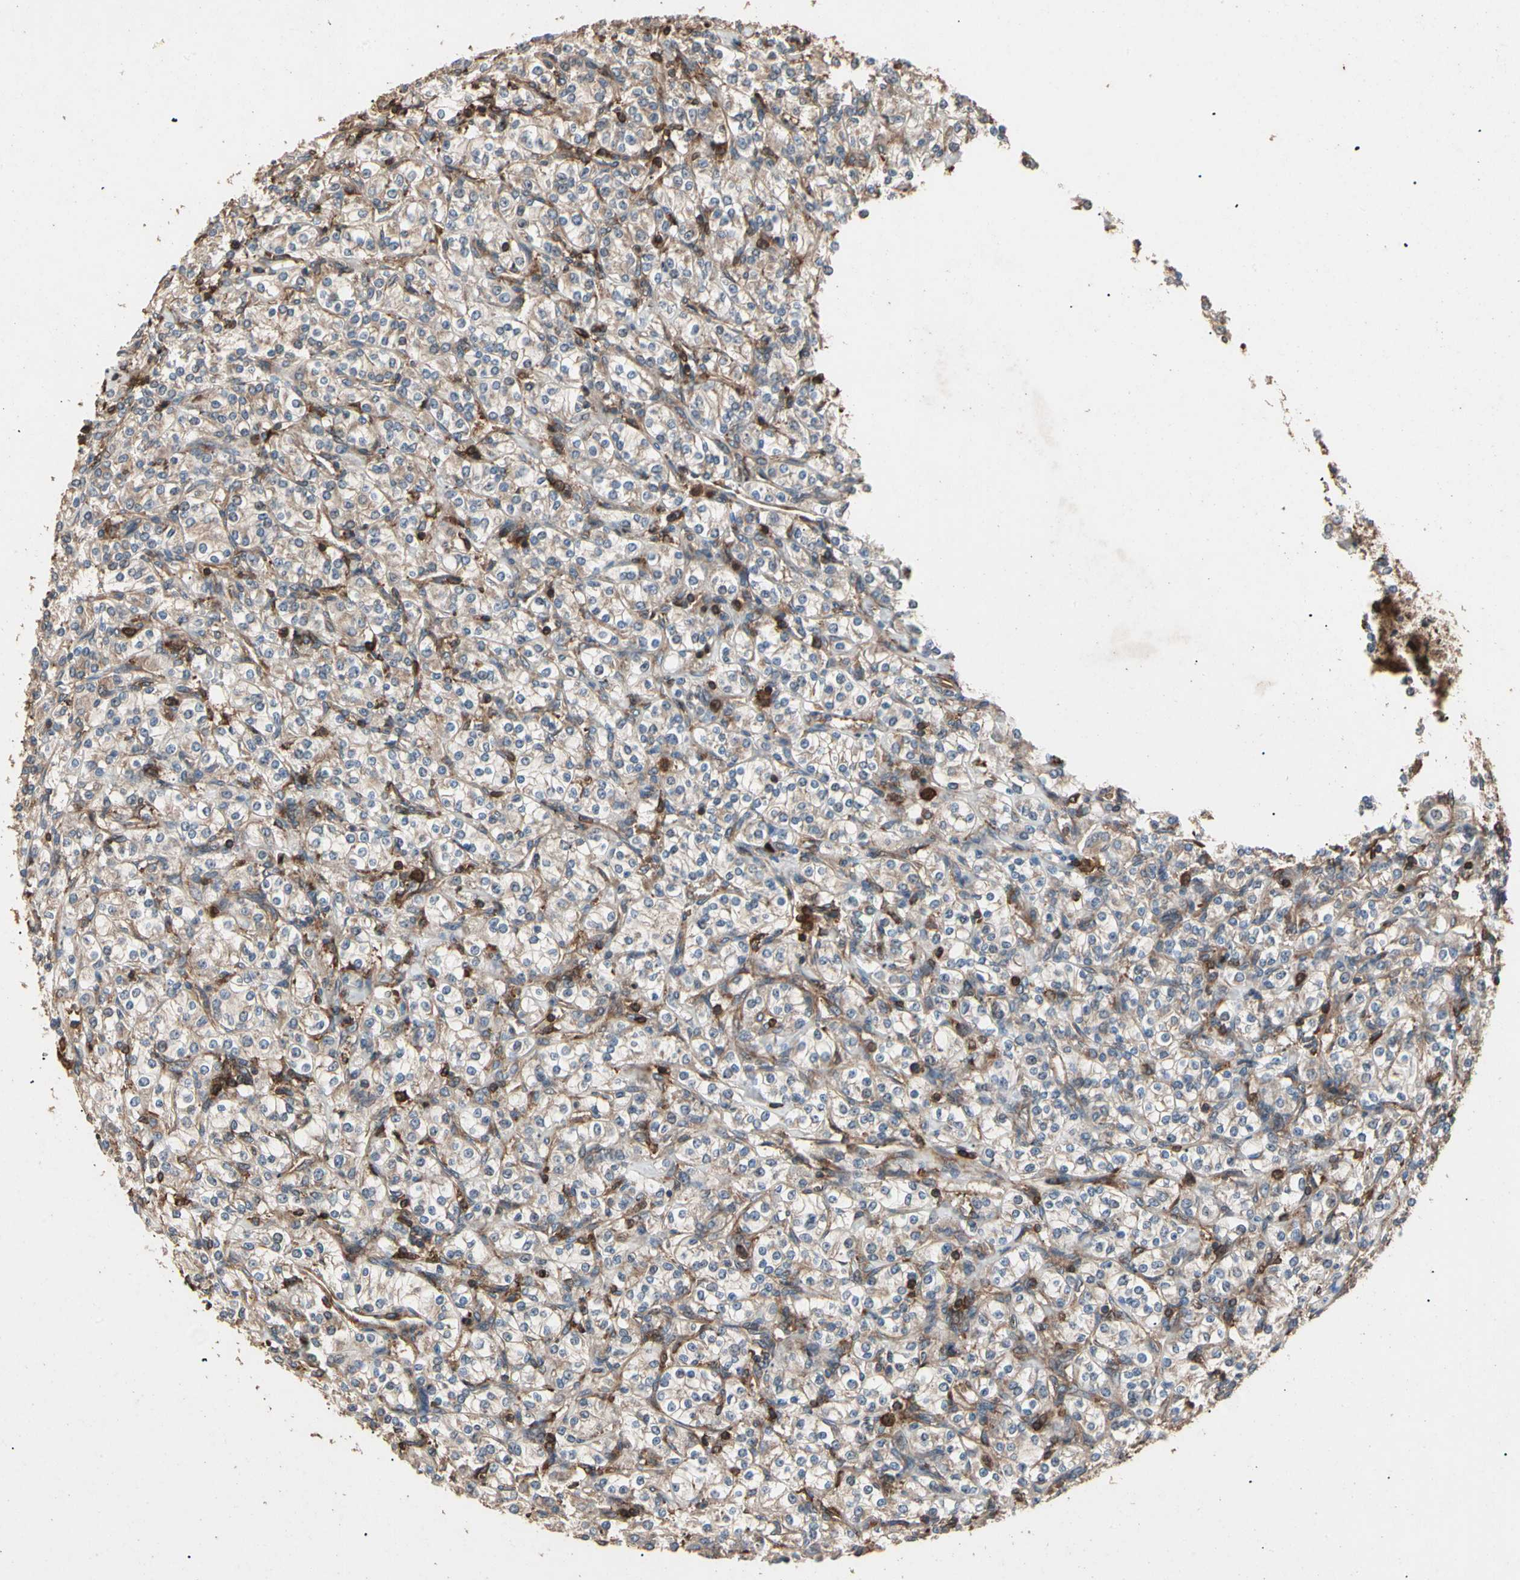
{"staining": {"intensity": "moderate", "quantity": ">75%", "location": "cytoplasmic/membranous"}, "tissue": "renal cancer", "cell_type": "Tumor cells", "image_type": "cancer", "snomed": [{"axis": "morphology", "description": "Adenocarcinoma, NOS"}, {"axis": "topography", "description": "Kidney"}], "caption": "Immunohistochemistry micrograph of human renal cancer stained for a protein (brown), which reveals medium levels of moderate cytoplasmic/membranous staining in approximately >75% of tumor cells.", "gene": "AGBL2", "patient": {"sex": "male", "age": 77}}